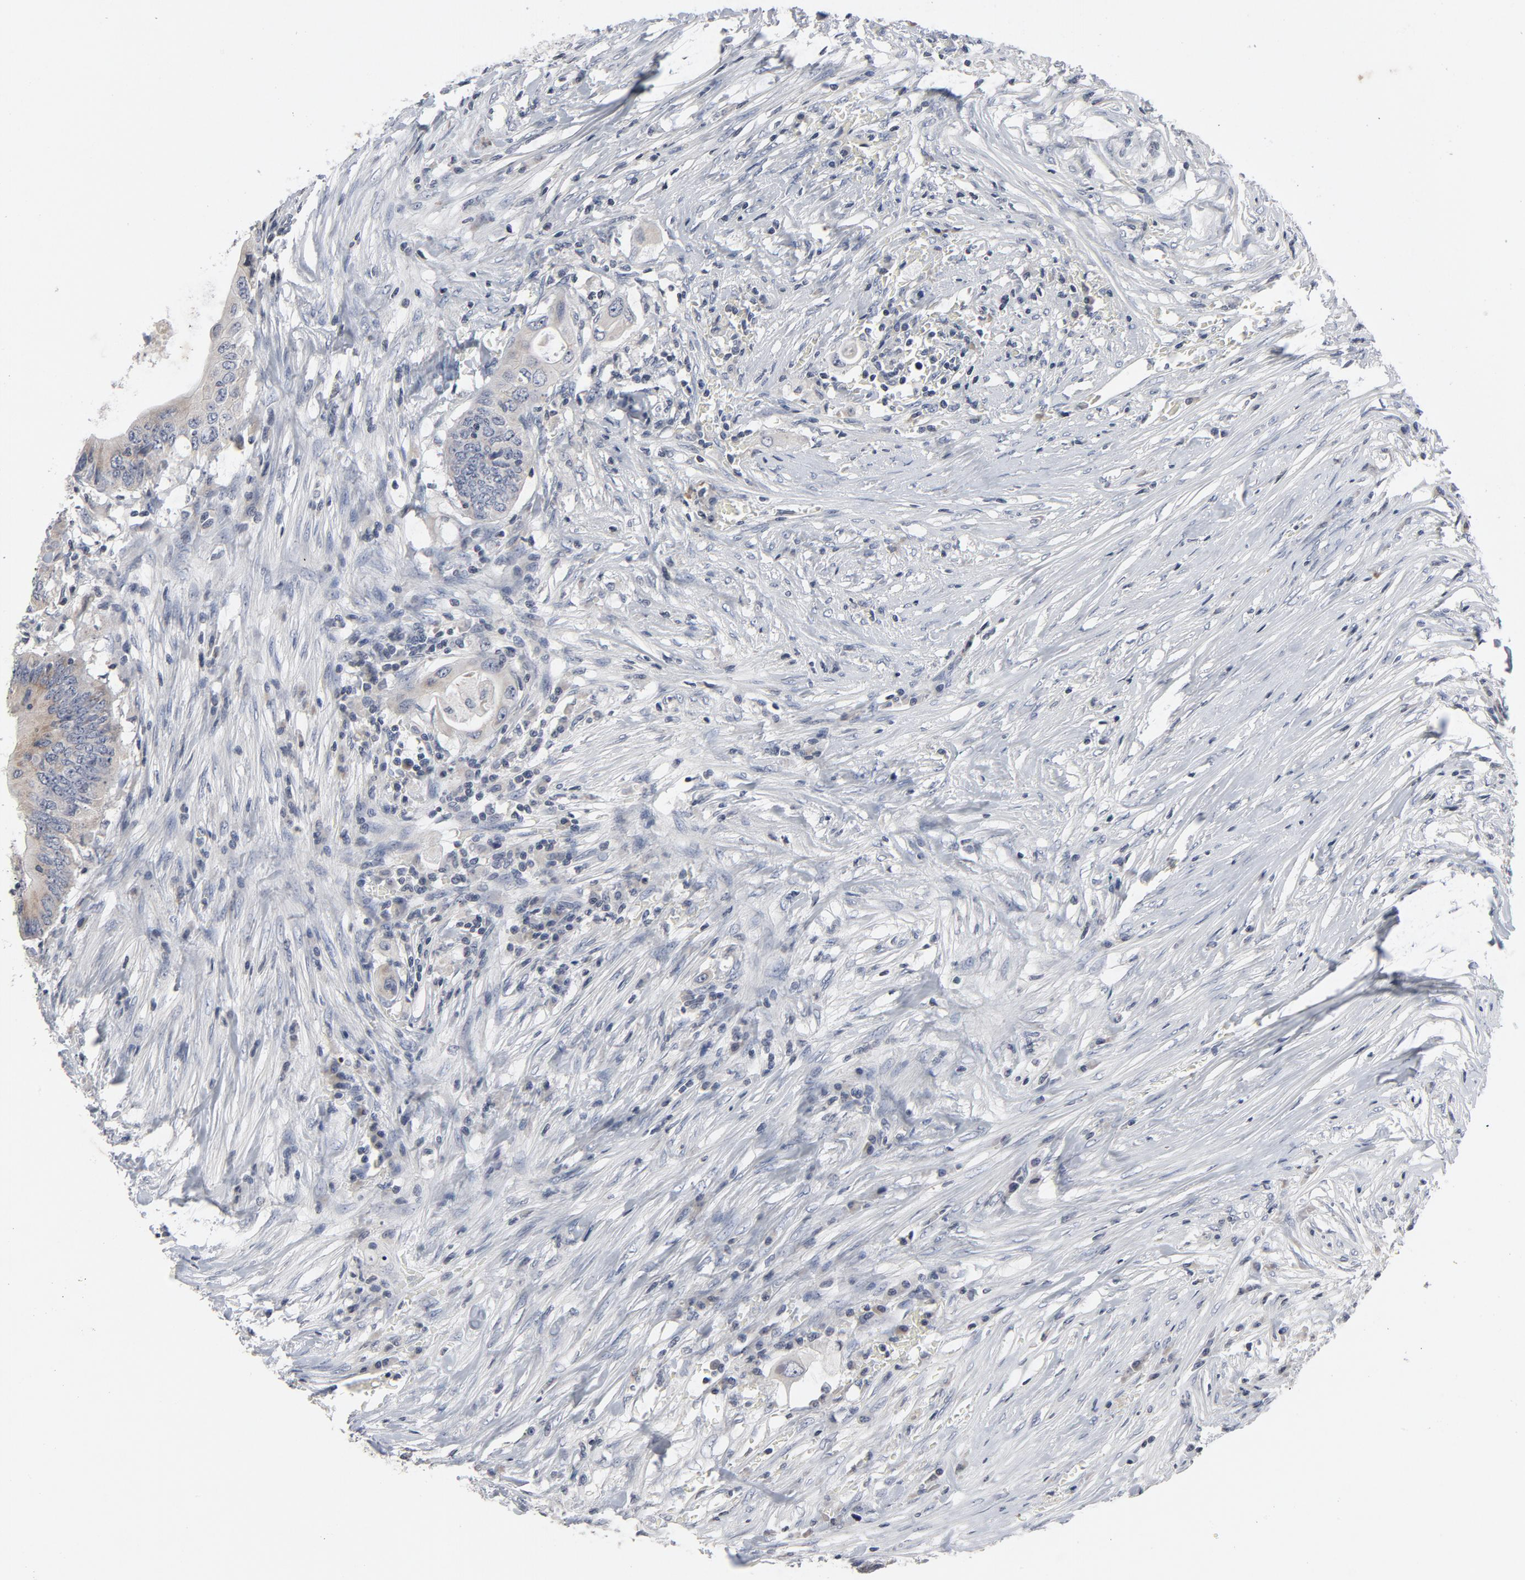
{"staining": {"intensity": "weak", "quantity": "<25%", "location": "cytoplasmic/membranous"}, "tissue": "colorectal cancer", "cell_type": "Tumor cells", "image_type": "cancer", "snomed": [{"axis": "morphology", "description": "Adenocarcinoma, NOS"}, {"axis": "topography", "description": "Colon"}], "caption": "An IHC histopathology image of colorectal cancer is shown. There is no staining in tumor cells of colorectal cancer.", "gene": "TCL1A", "patient": {"sex": "male", "age": 71}}